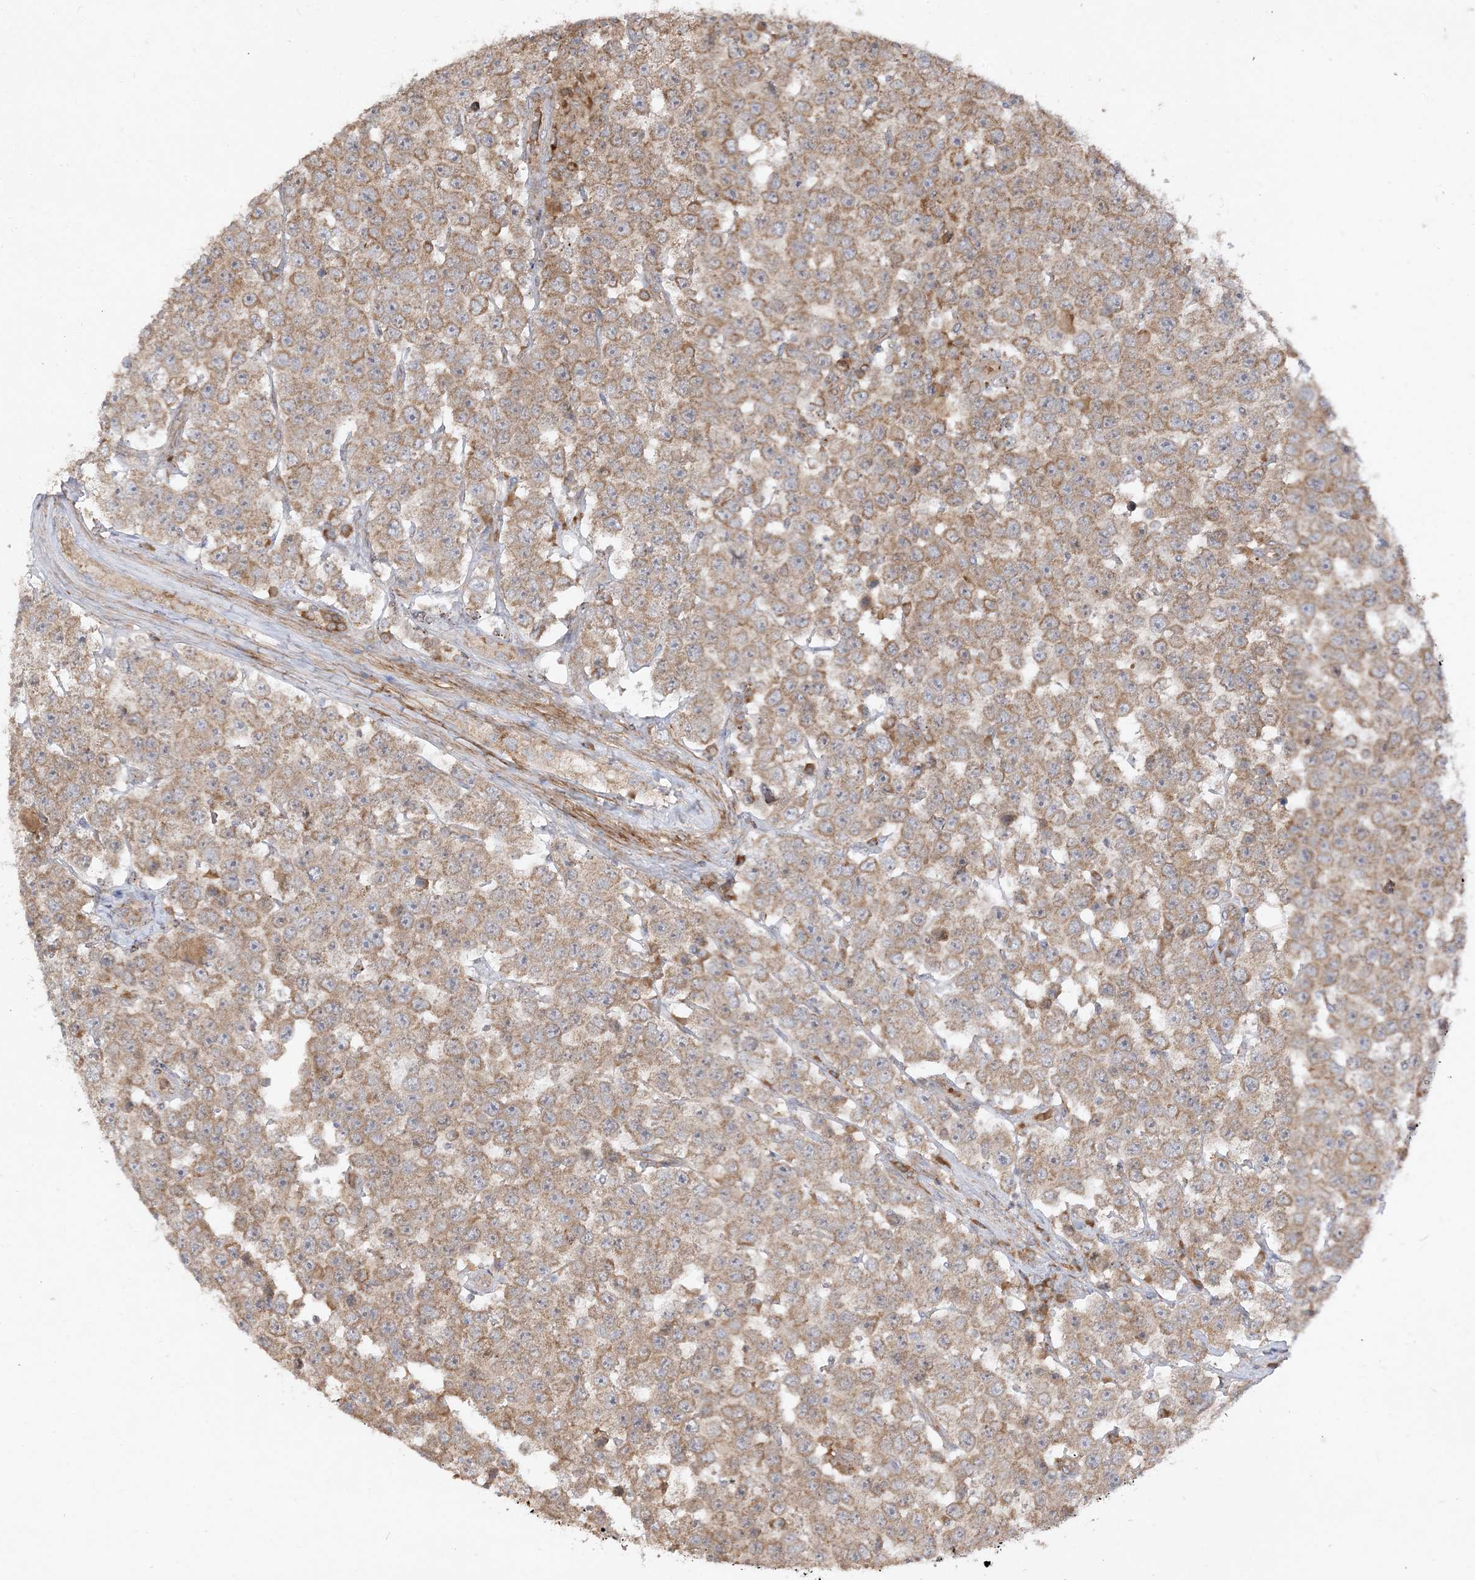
{"staining": {"intensity": "moderate", "quantity": ">75%", "location": "cytoplasmic/membranous"}, "tissue": "testis cancer", "cell_type": "Tumor cells", "image_type": "cancer", "snomed": [{"axis": "morphology", "description": "Seminoma, NOS"}, {"axis": "topography", "description": "Testis"}], "caption": "Immunohistochemical staining of human seminoma (testis) reveals moderate cytoplasmic/membranous protein expression in about >75% of tumor cells. The protein is shown in brown color, while the nuclei are stained blue.", "gene": "AARS2", "patient": {"sex": "male", "age": 28}}